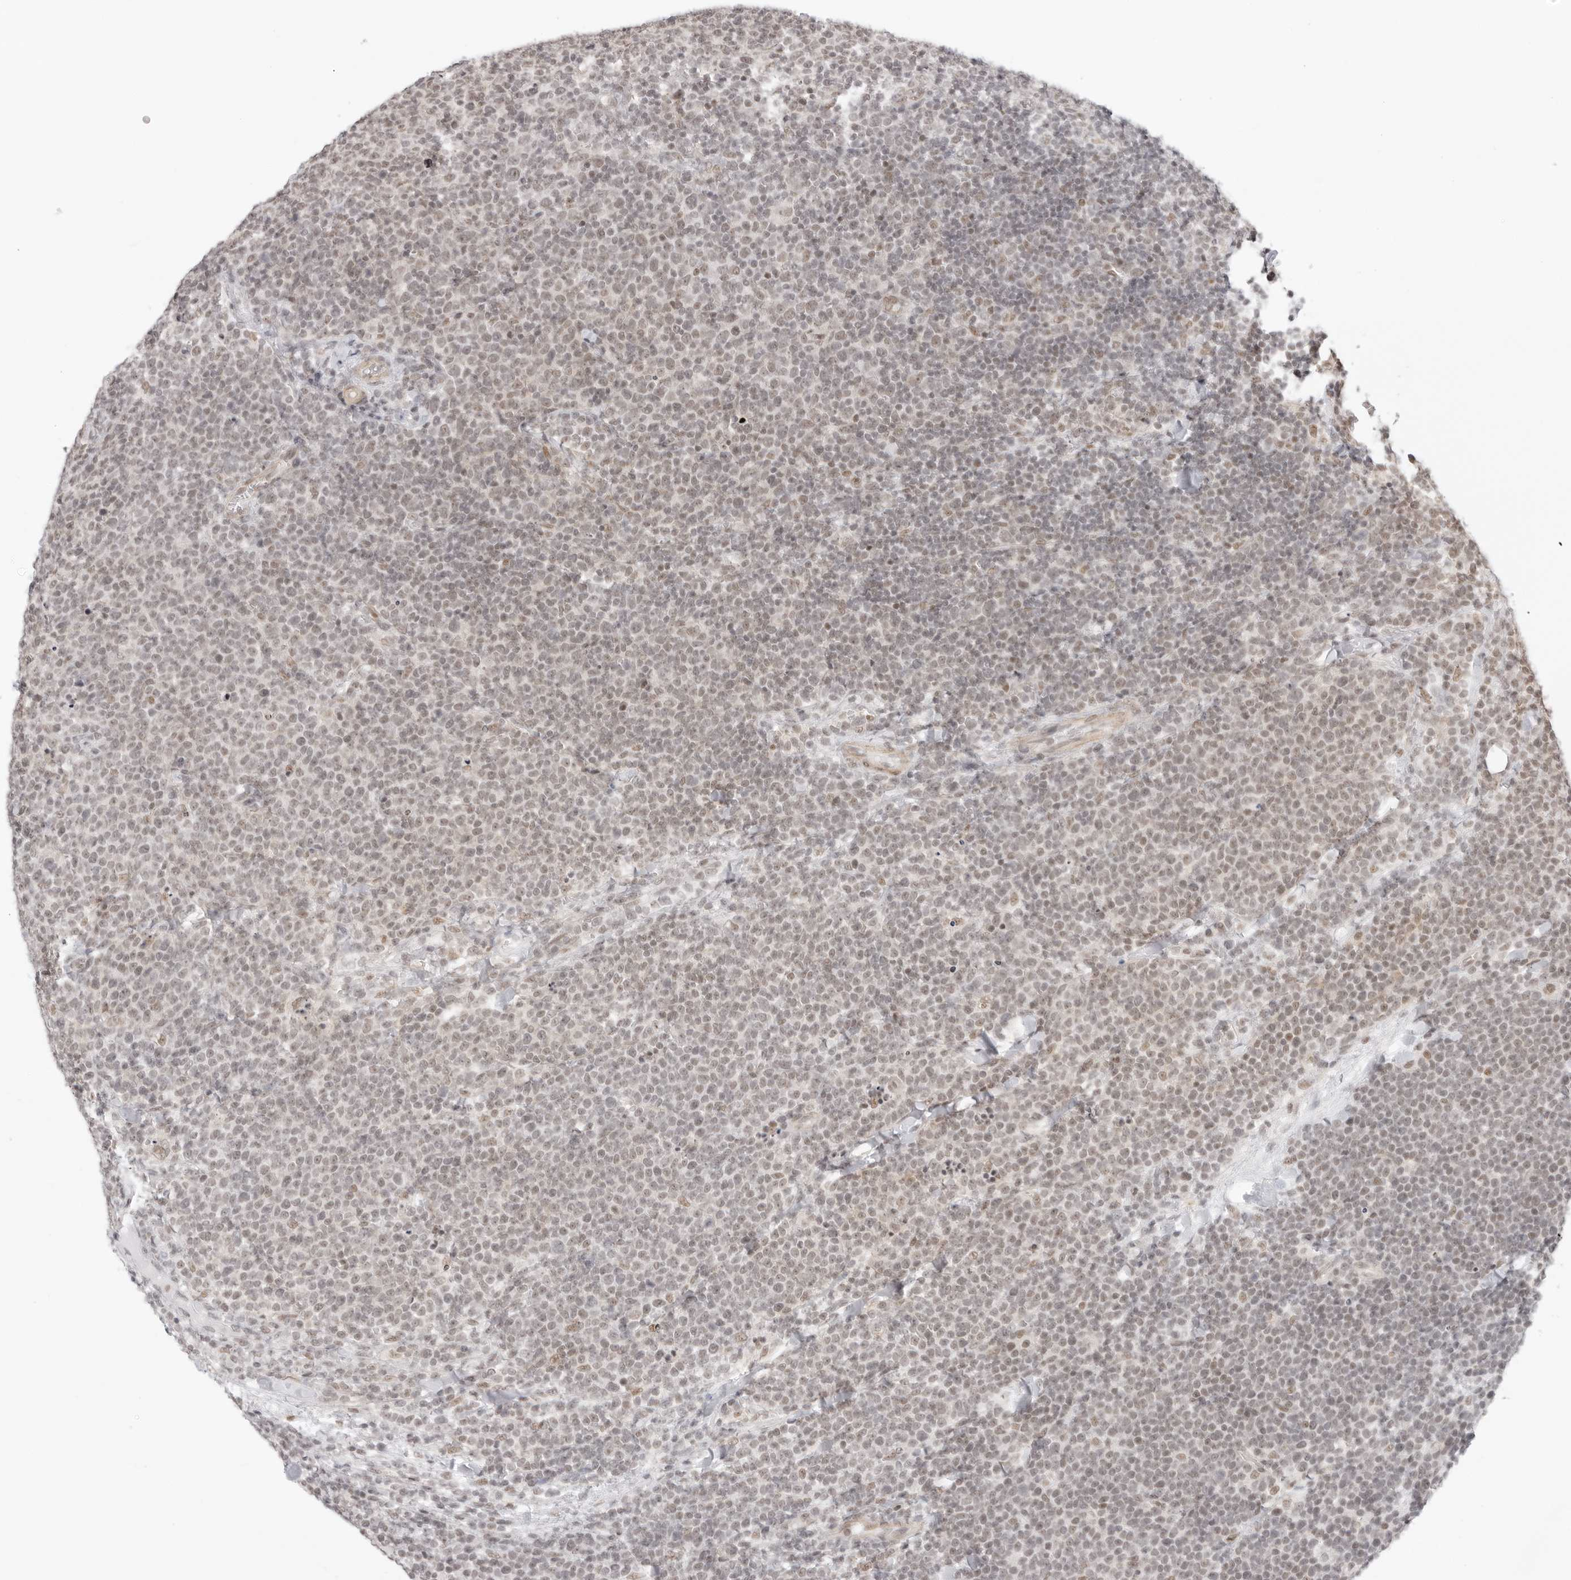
{"staining": {"intensity": "weak", "quantity": "25%-75%", "location": "nuclear"}, "tissue": "lymphoma", "cell_type": "Tumor cells", "image_type": "cancer", "snomed": [{"axis": "morphology", "description": "Malignant lymphoma, non-Hodgkin's type, High grade"}, {"axis": "topography", "description": "Lymph node"}], "caption": "High-power microscopy captured an immunohistochemistry (IHC) photomicrograph of lymphoma, revealing weak nuclear staining in about 25%-75% of tumor cells. The protein of interest is shown in brown color, while the nuclei are stained blue.", "gene": "TCIM", "patient": {"sex": "male", "age": 61}}